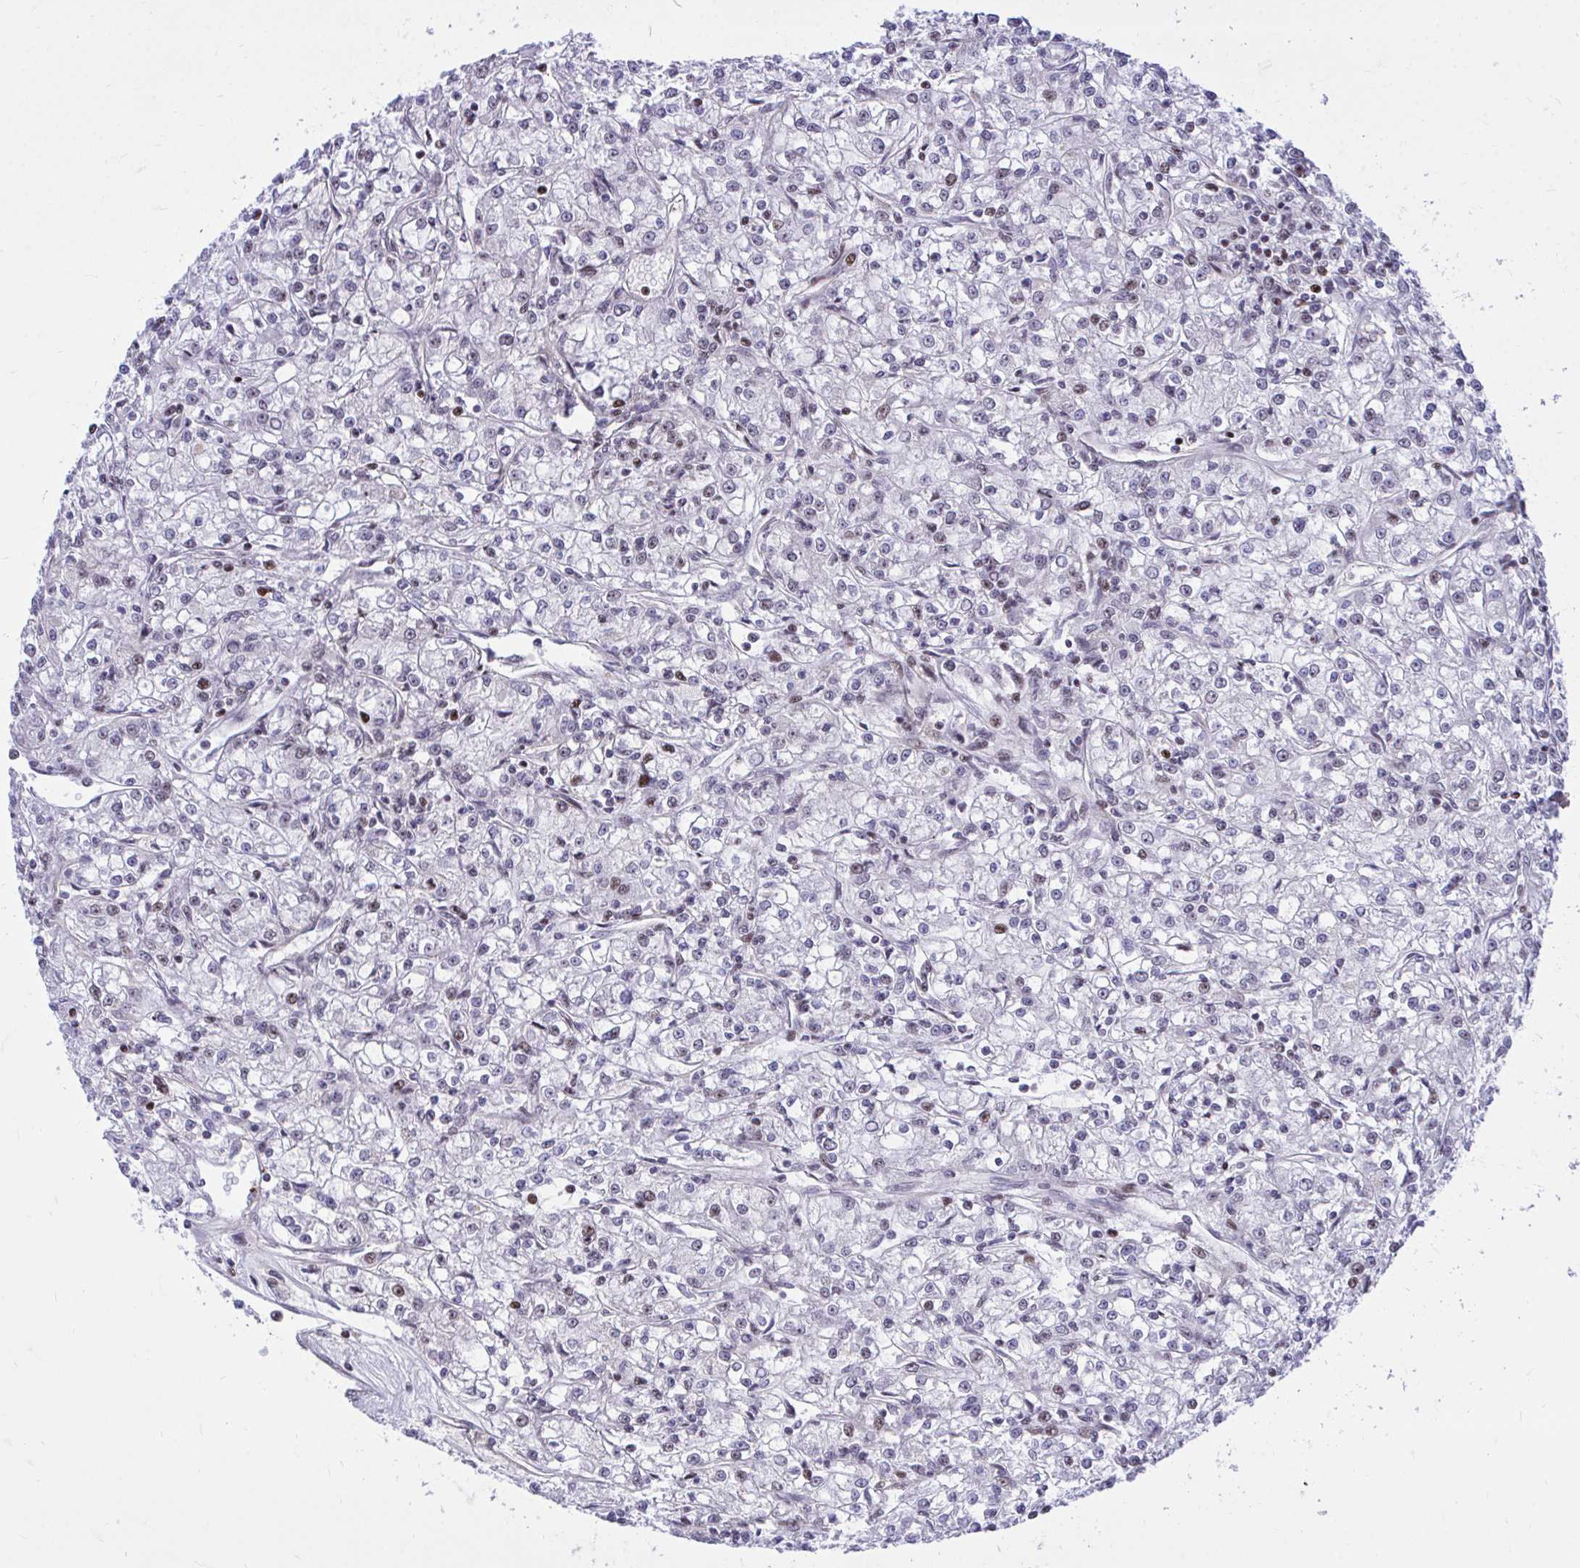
{"staining": {"intensity": "negative", "quantity": "none", "location": "none"}, "tissue": "renal cancer", "cell_type": "Tumor cells", "image_type": "cancer", "snomed": [{"axis": "morphology", "description": "Adenocarcinoma, NOS"}, {"axis": "topography", "description": "Kidney"}], "caption": "The IHC micrograph has no significant expression in tumor cells of renal cancer (adenocarcinoma) tissue. (DAB (3,3'-diaminobenzidine) IHC visualized using brightfield microscopy, high magnification).", "gene": "C14orf39", "patient": {"sex": "female", "age": 59}}